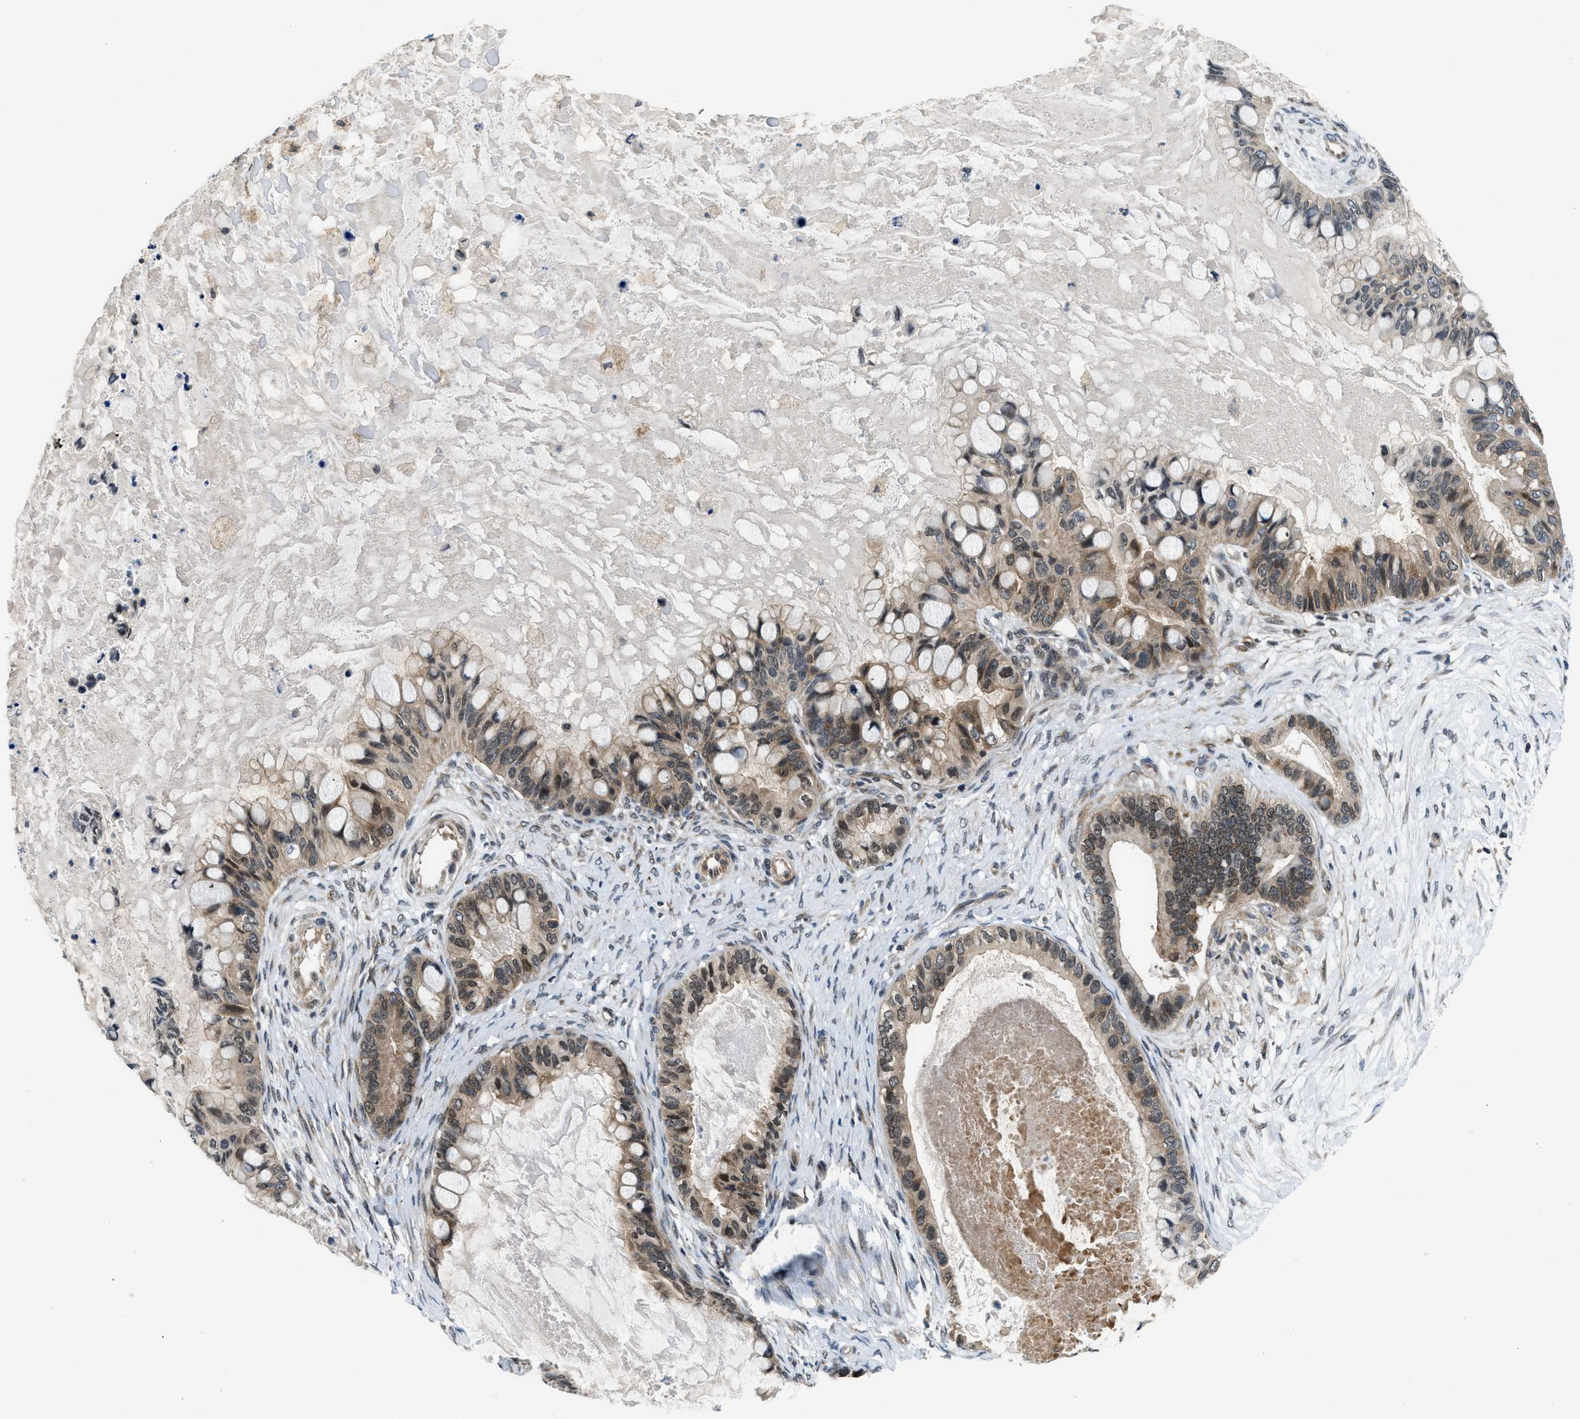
{"staining": {"intensity": "moderate", "quantity": "25%-75%", "location": "cytoplasmic/membranous,nuclear"}, "tissue": "ovarian cancer", "cell_type": "Tumor cells", "image_type": "cancer", "snomed": [{"axis": "morphology", "description": "Cystadenocarcinoma, mucinous, NOS"}, {"axis": "topography", "description": "Ovary"}], "caption": "Immunohistochemistry micrograph of ovarian cancer stained for a protein (brown), which demonstrates medium levels of moderate cytoplasmic/membranous and nuclear expression in about 25%-75% of tumor cells.", "gene": "MTMR1", "patient": {"sex": "female", "age": 80}}